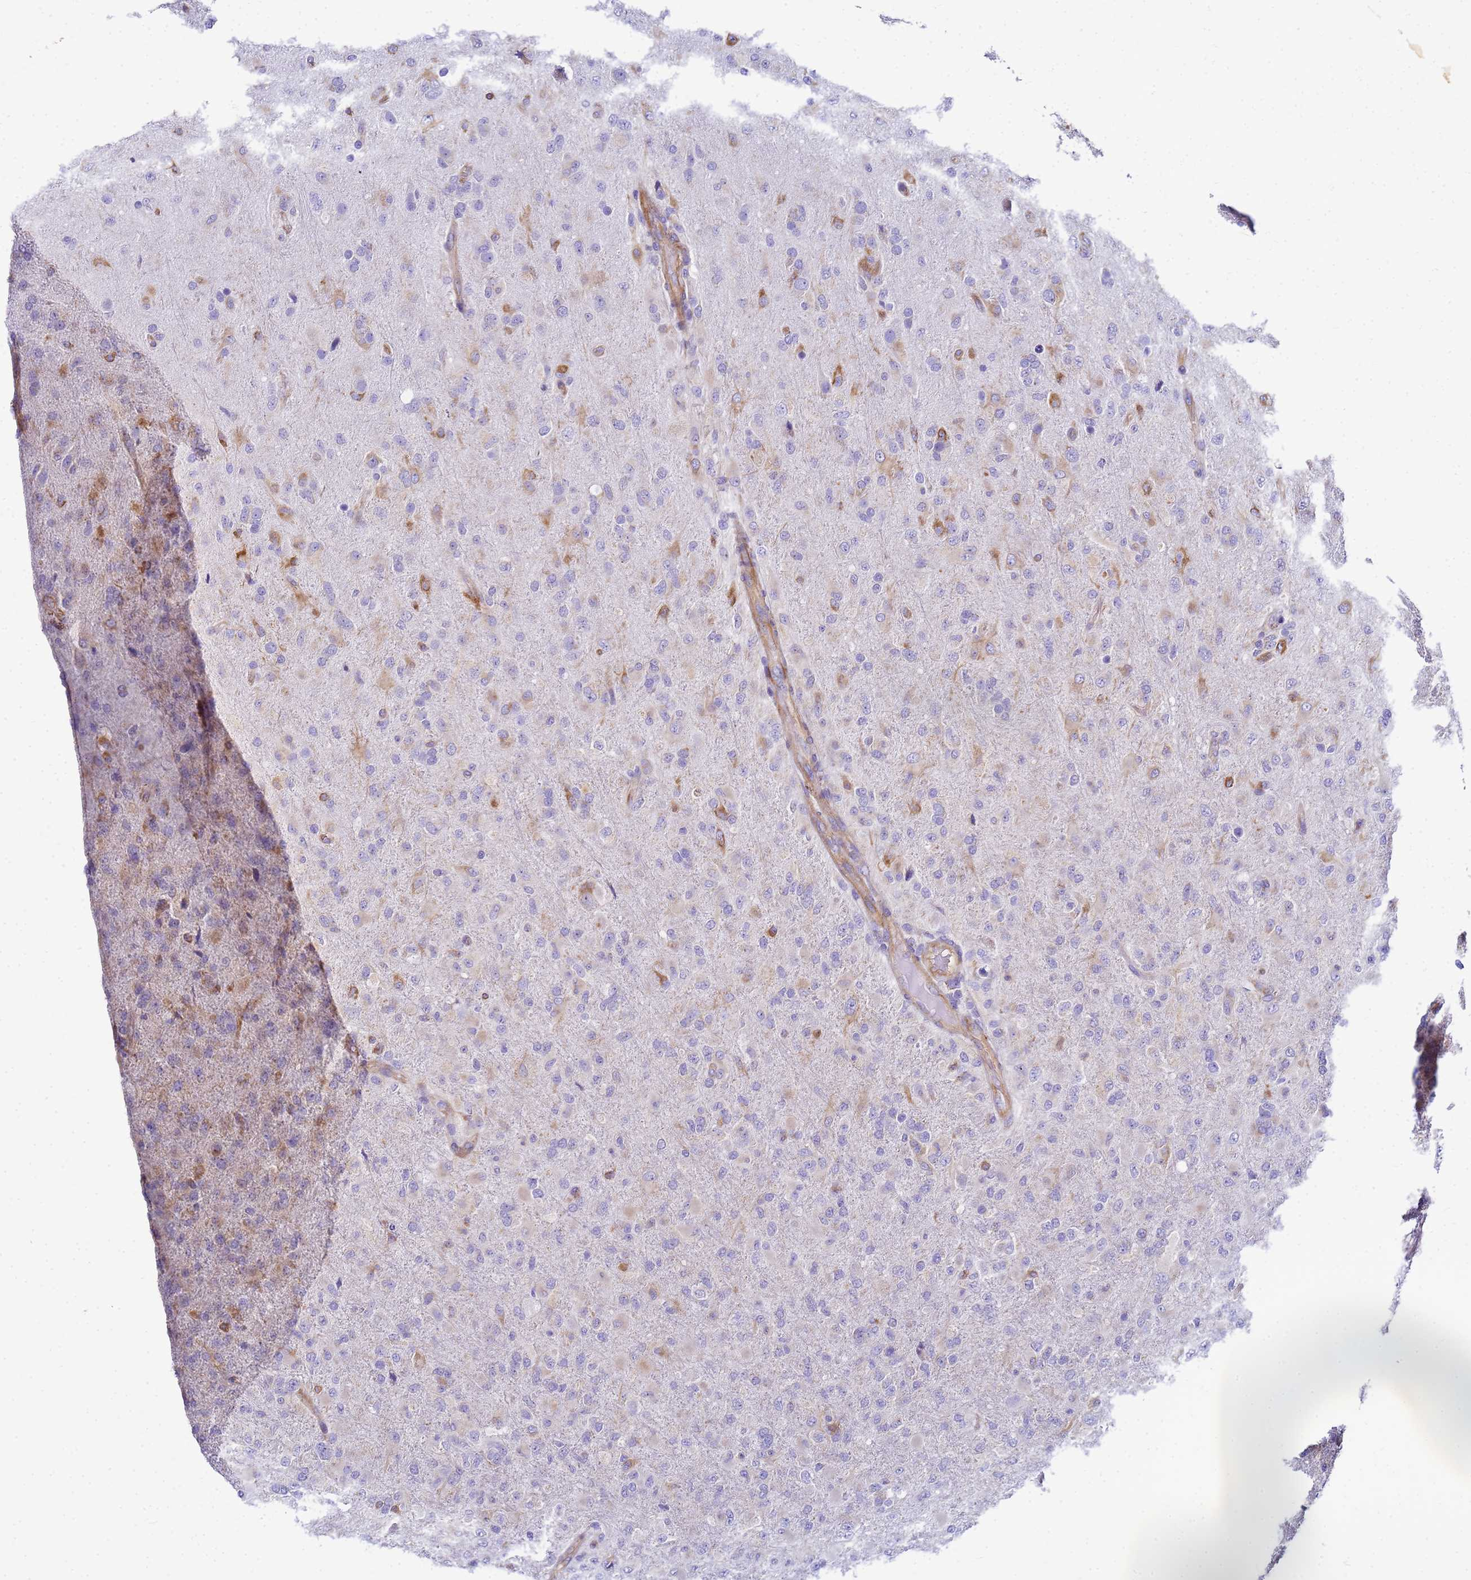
{"staining": {"intensity": "moderate", "quantity": "<25%", "location": "cytoplasmic/membranous"}, "tissue": "glioma", "cell_type": "Tumor cells", "image_type": "cancer", "snomed": [{"axis": "morphology", "description": "Glioma, malignant, Low grade"}, {"axis": "topography", "description": "Brain"}], "caption": "Tumor cells display low levels of moderate cytoplasmic/membranous staining in approximately <25% of cells in human low-grade glioma (malignant).", "gene": "UBXN2B", "patient": {"sex": "male", "age": 65}}